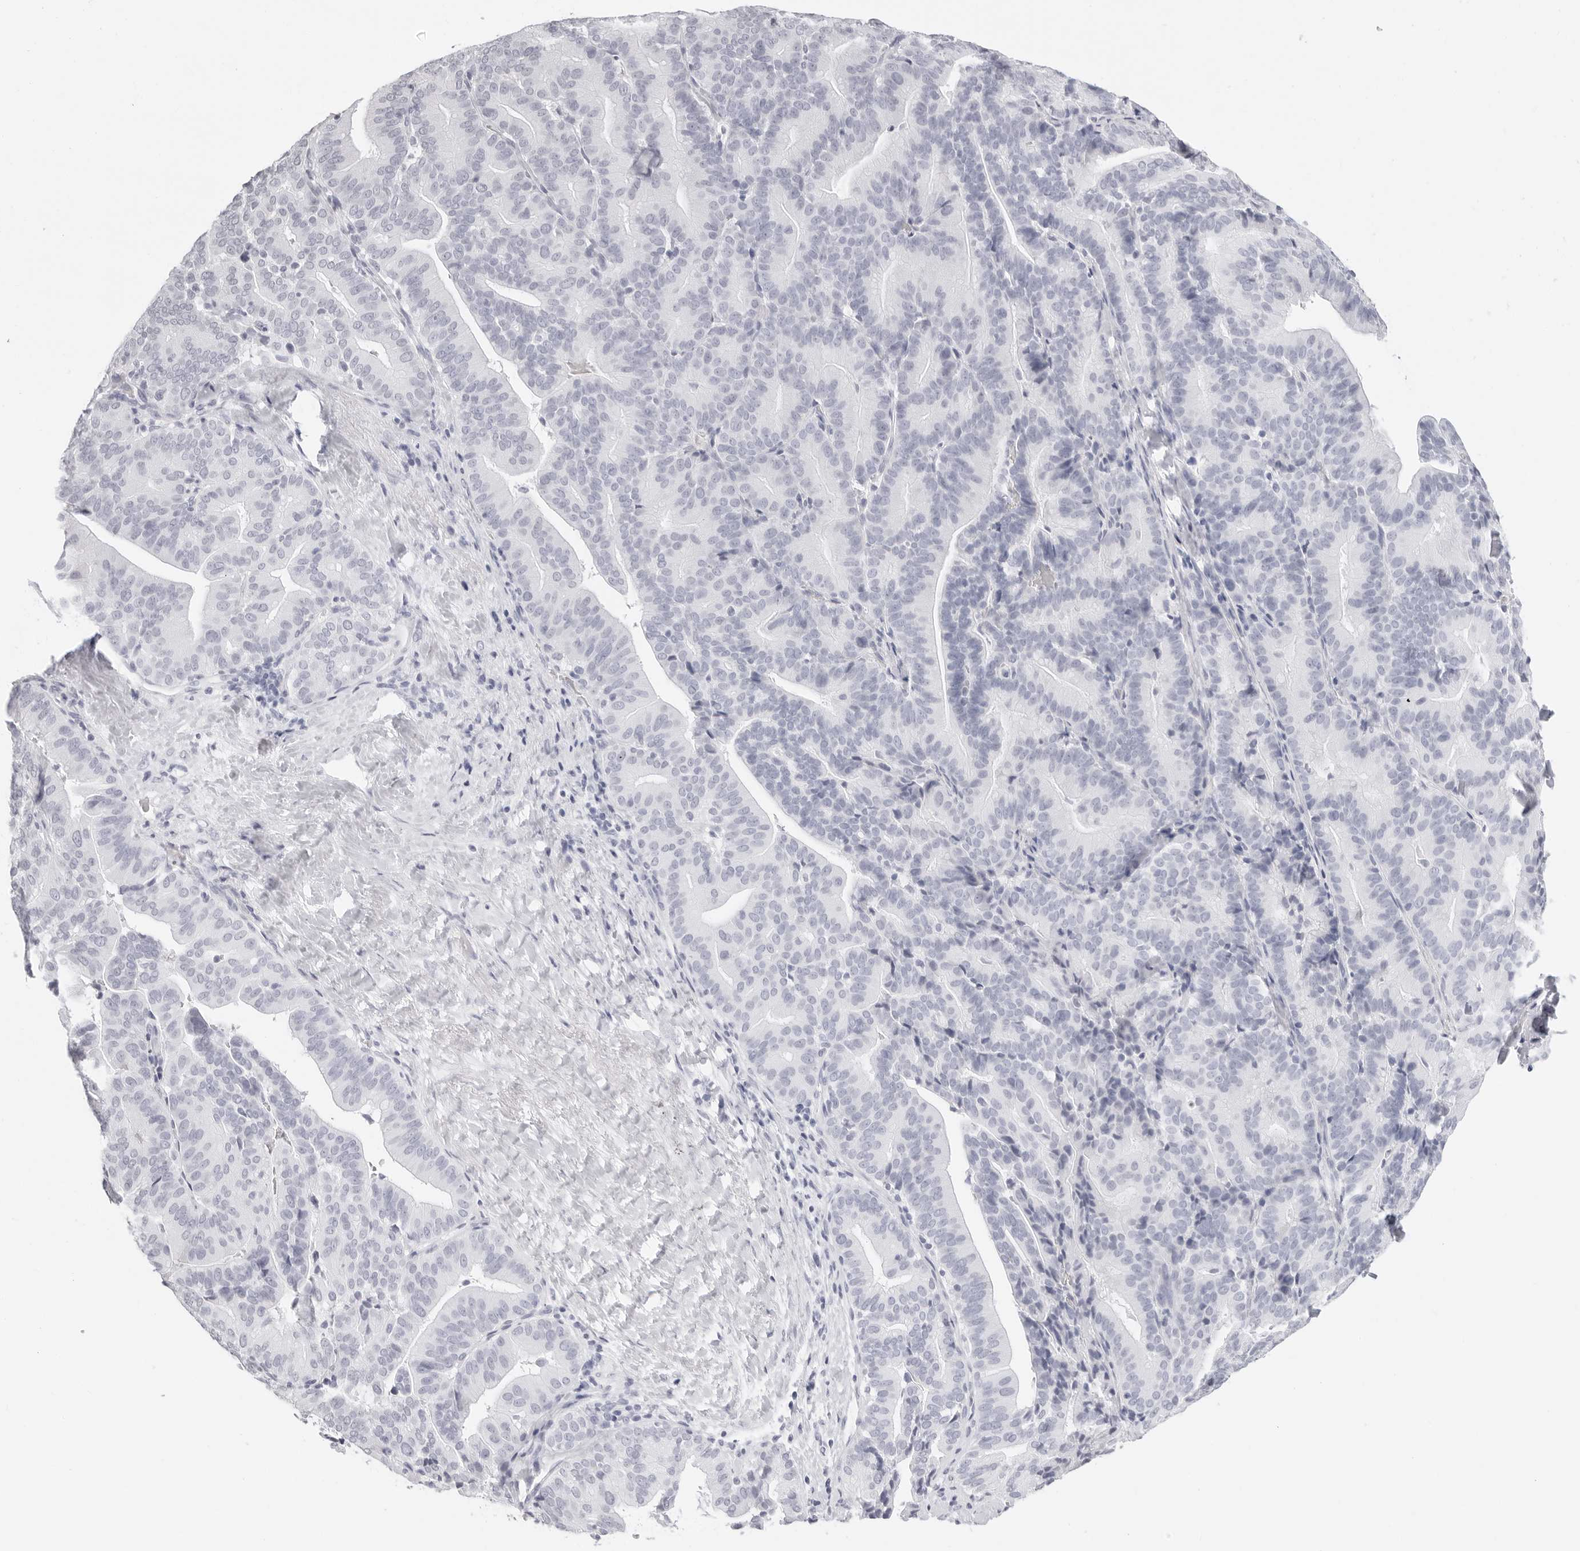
{"staining": {"intensity": "negative", "quantity": "none", "location": "none"}, "tissue": "liver cancer", "cell_type": "Tumor cells", "image_type": "cancer", "snomed": [{"axis": "morphology", "description": "Cholangiocarcinoma"}, {"axis": "topography", "description": "Liver"}], "caption": "DAB immunohistochemical staining of human liver cancer exhibits no significant staining in tumor cells.", "gene": "AGMAT", "patient": {"sex": "female", "age": 75}}